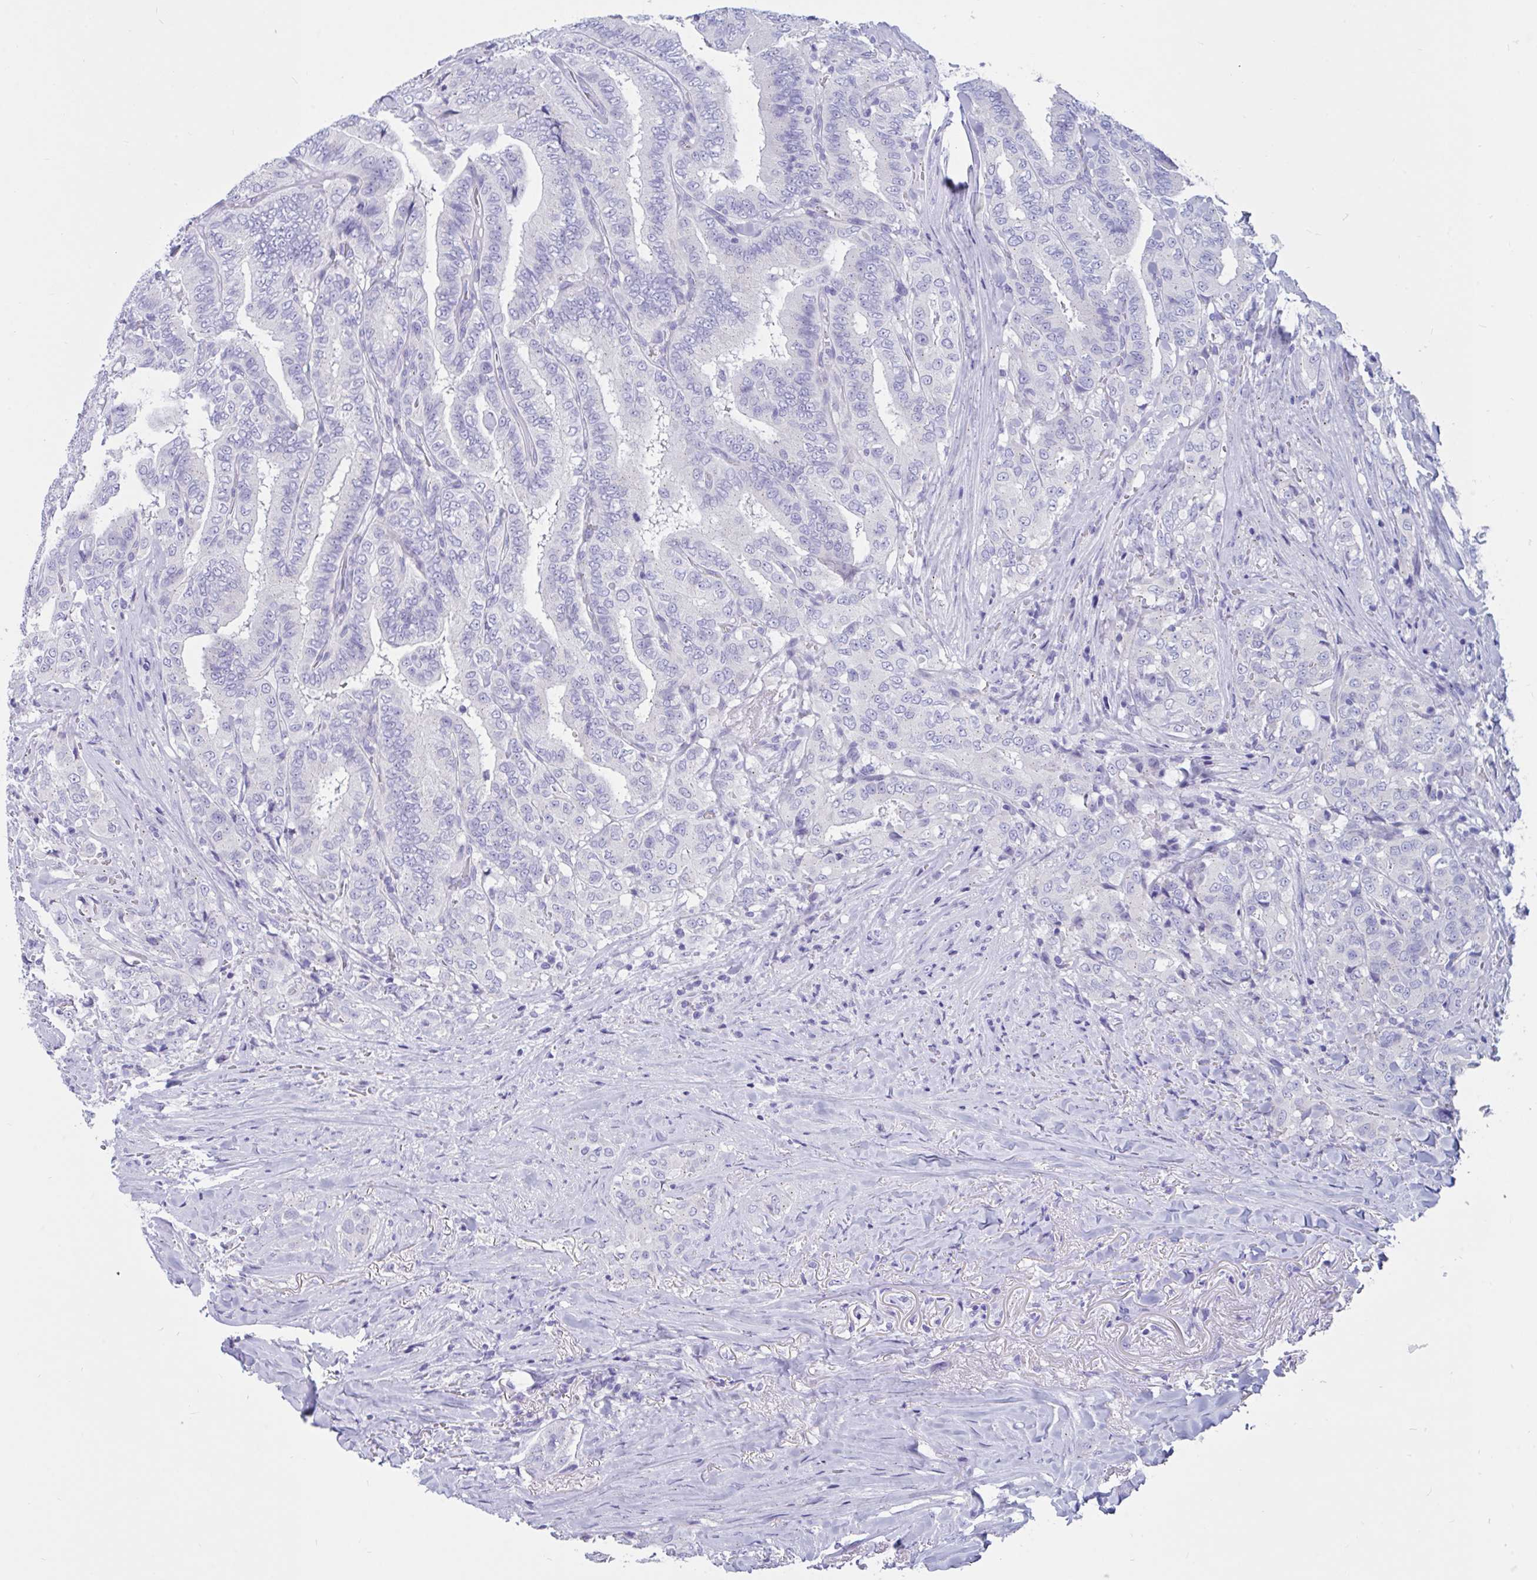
{"staining": {"intensity": "negative", "quantity": "none", "location": "none"}, "tissue": "thyroid cancer", "cell_type": "Tumor cells", "image_type": "cancer", "snomed": [{"axis": "morphology", "description": "Papillary adenocarcinoma, NOS"}, {"axis": "topography", "description": "Thyroid gland"}], "caption": "A high-resolution image shows immunohistochemistry (IHC) staining of thyroid cancer, which exhibits no significant expression in tumor cells. The staining was performed using DAB to visualize the protein expression in brown, while the nuclei were stained in blue with hematoxylin (Magnification: 20x).", "gene": "RNASE3", "patient": {"sex": "male", "age": 61}}